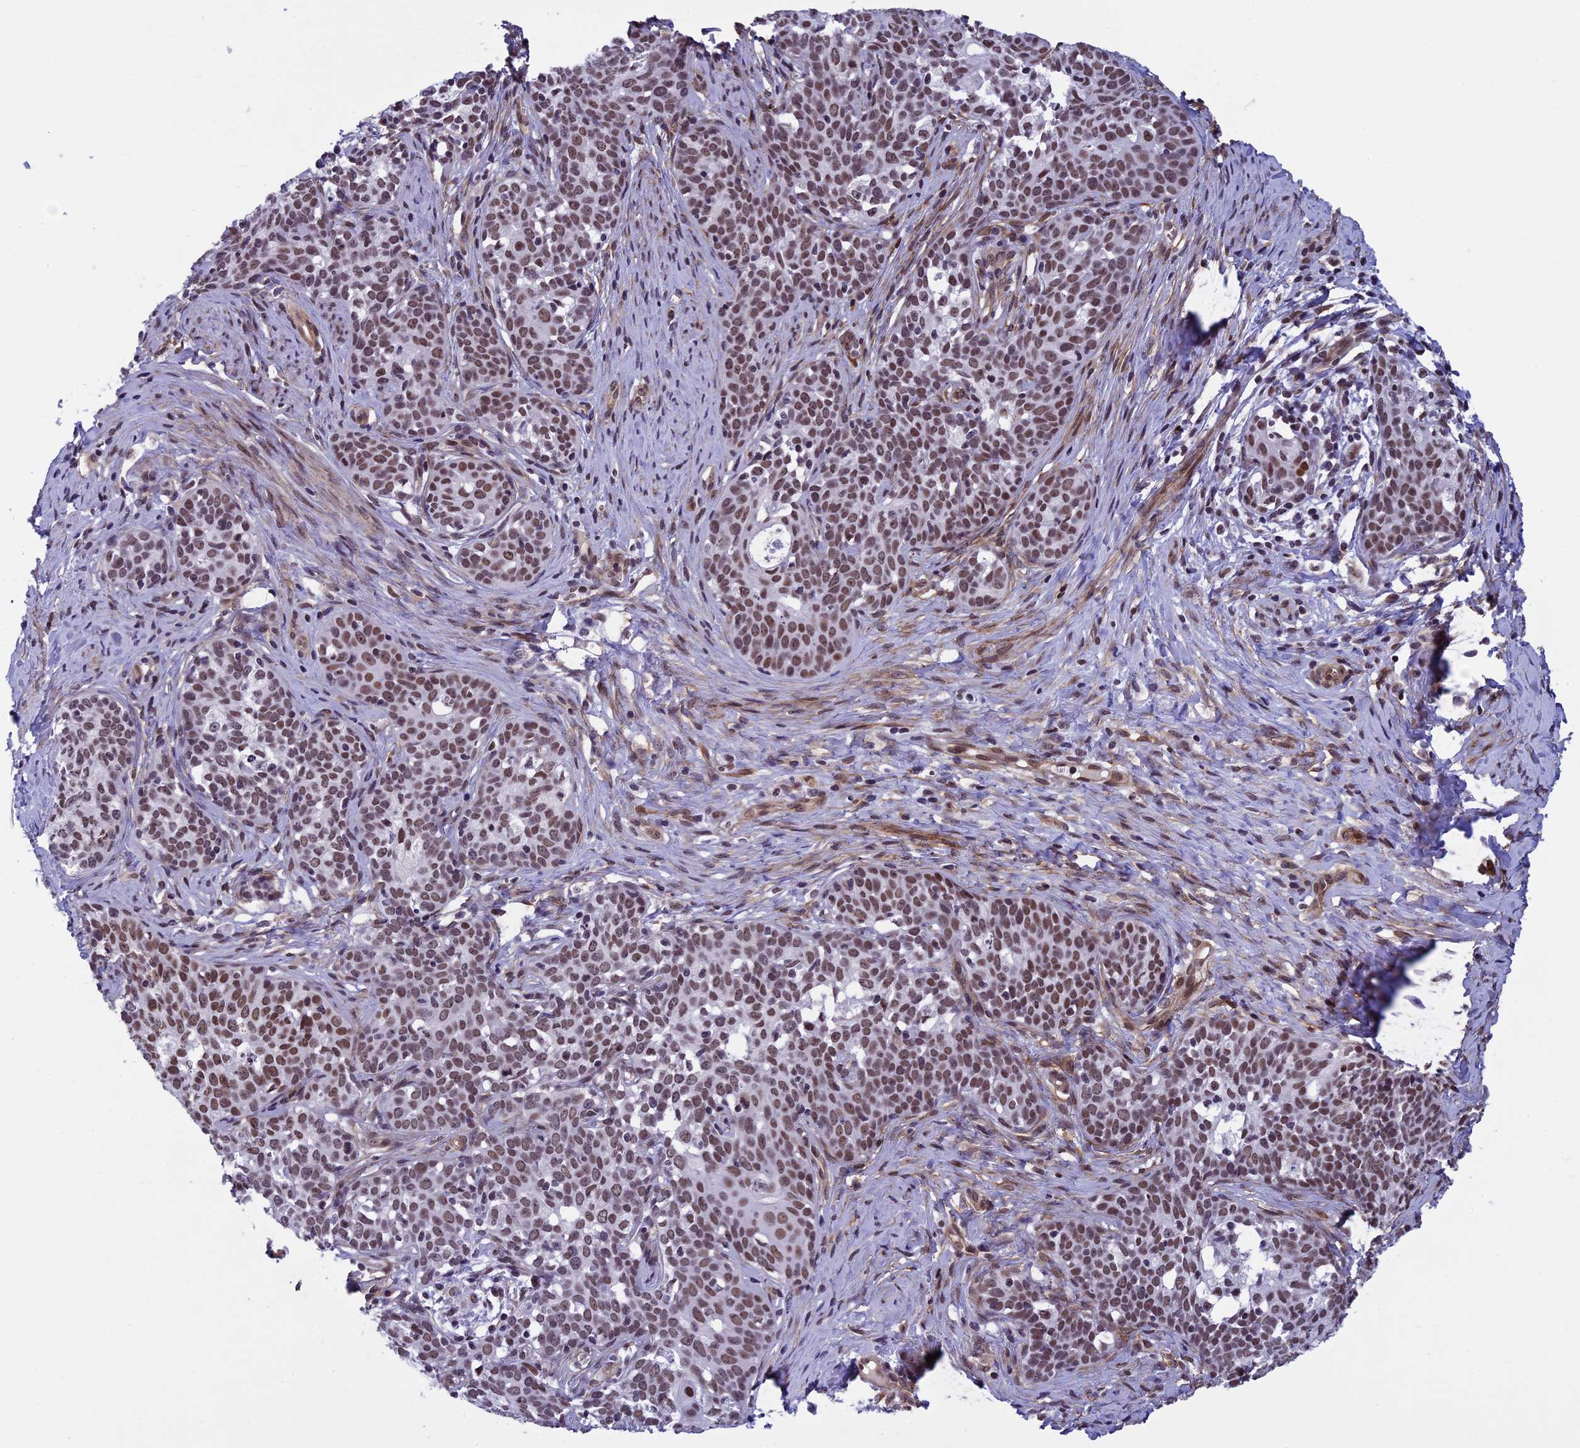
{"staining": {"intensity": "moderate", "quantity": ">75%", "location": "nuclear"}, "tissue": "cervical cancer", "cell_type": "Tumor cells", "image_type": "cancer", "snomed": [{"axis": "morphology", "description": "Squamous cell carcinoma, NOS"}, {"axis": "topography", "description": "Cervix"}], "caption": "Immunohistochemistry (DAB (3,3'-diaminobenzidine)) staining of human squamous cell carcinoma (cervical) demonstrates moderate nuclear protein positivity in about >75% of tumor cells. (Brightfield microscopy of DAB IHC at high magnification).", "gene": "NIPBL", "patient": {"sex": "female", "age": 52}}